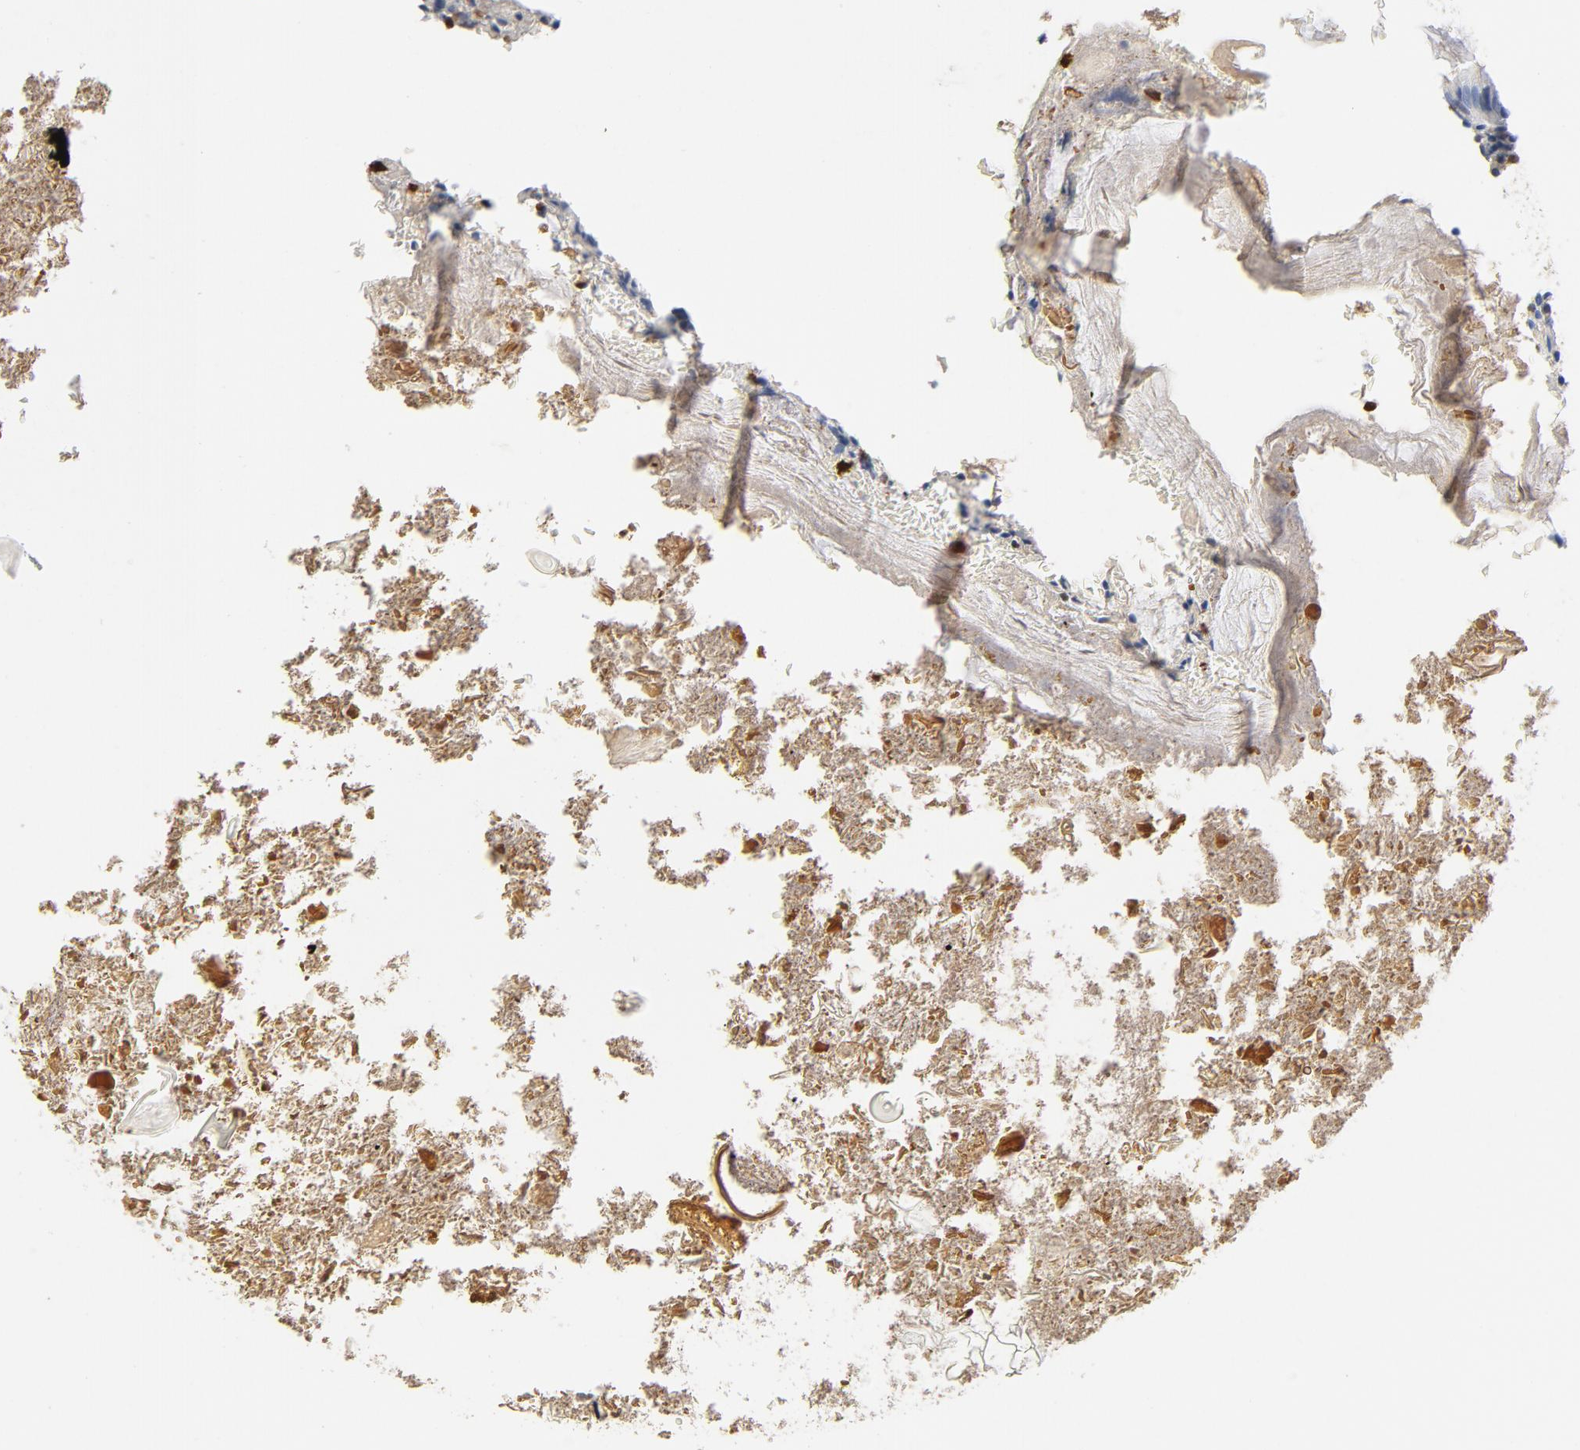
{"staining": {"intensity": "negative", "quantity": "none", "location": "none"}, "tissue": "appendix", "cell_type": "Glandular cells", "image_type": "normal", "snomed": [{"axis": "morphology", "description": "Normal tissue, NOS"}, {"axis": "topography", "description": "Appendix"}], "caption": "DAB immunohistochemical staining of unremarkable human appendix shows no significant staining in glandular cells.", "gene": "NCF1", "patient": {"sex": "female", "age": 10}}